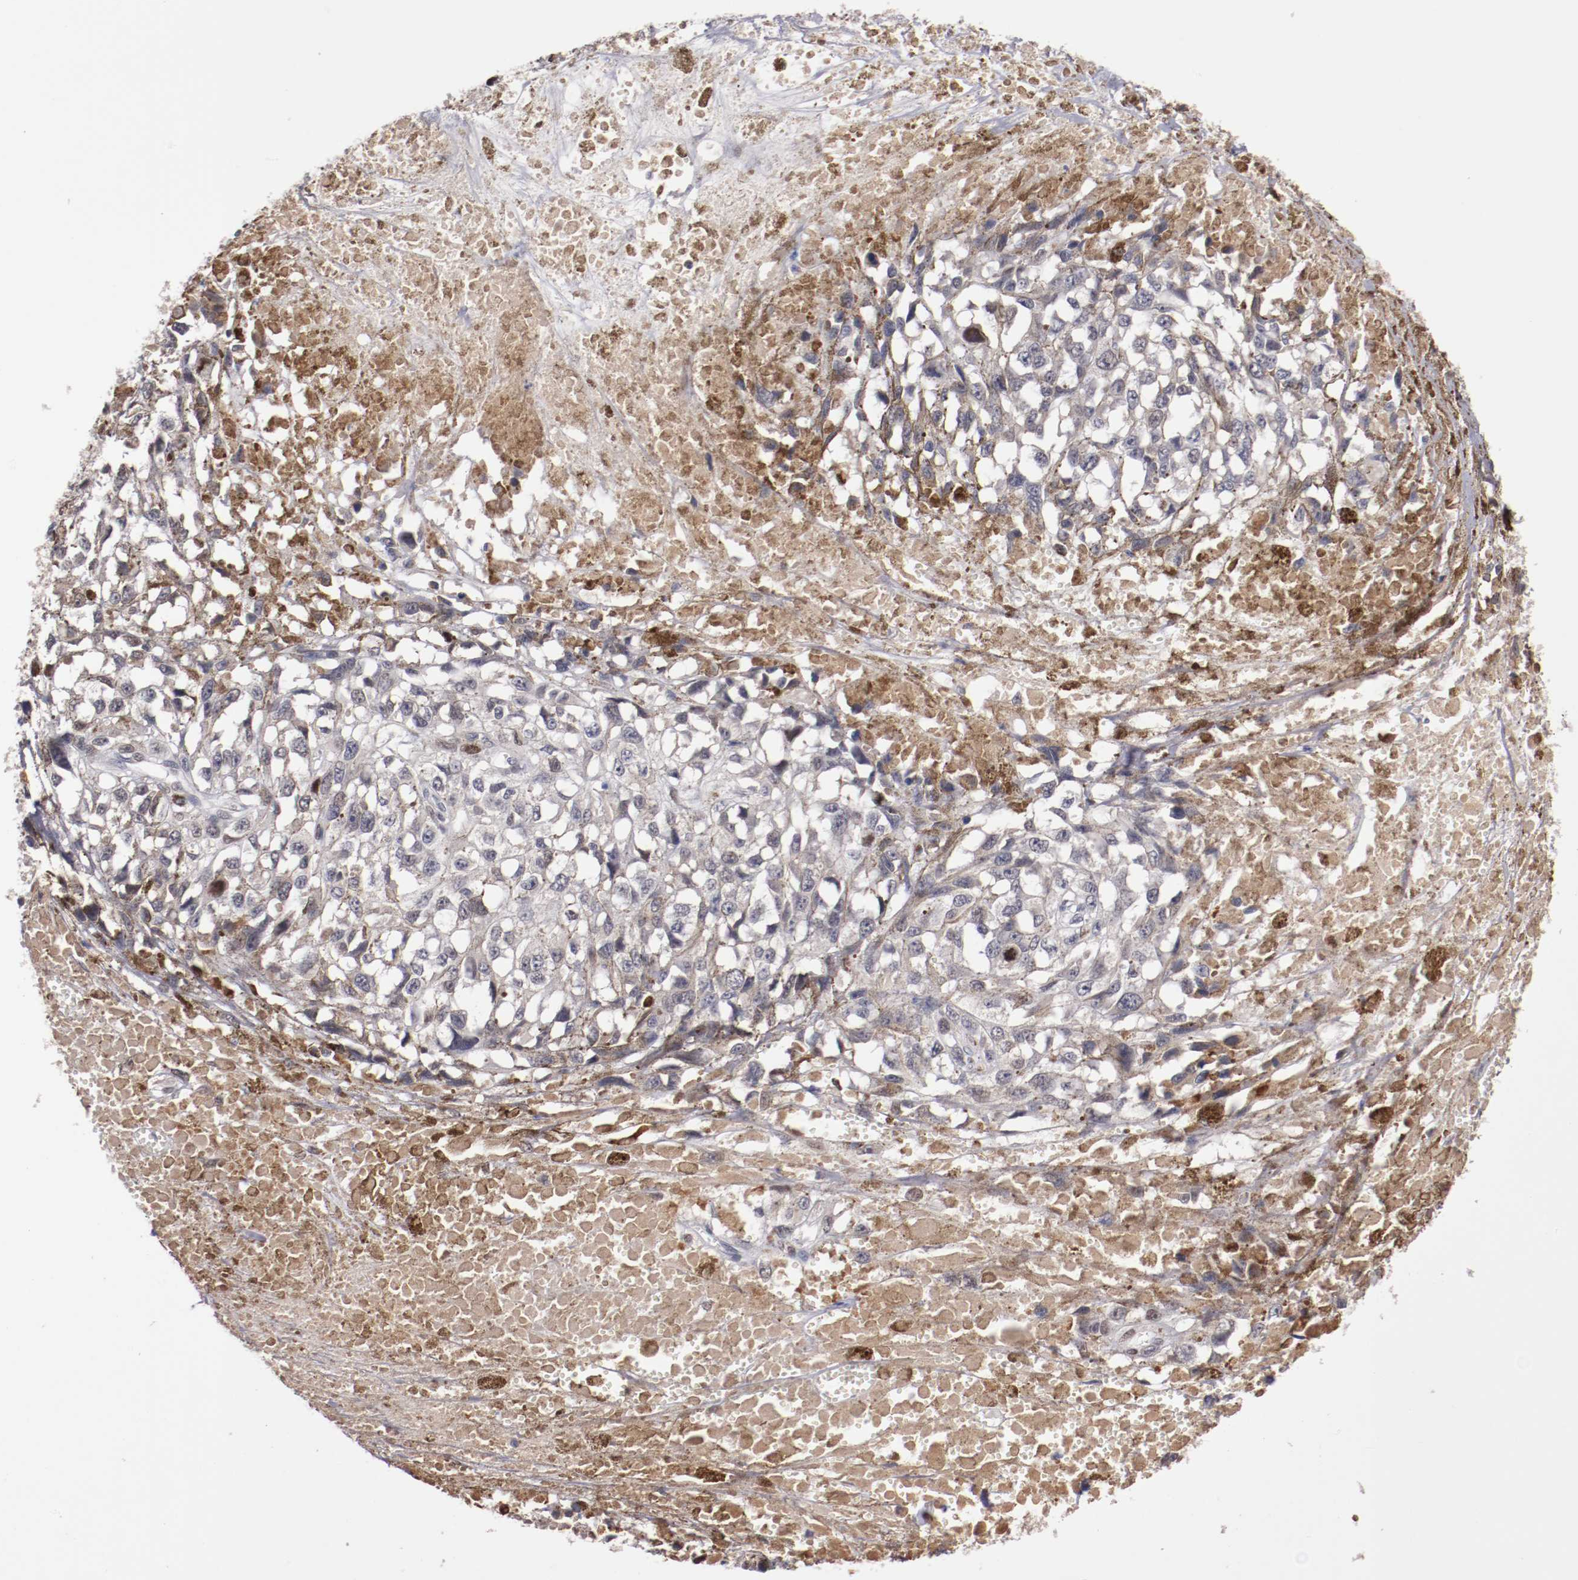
{"staining": {"intensity": "weak", "quantity": "<25%", "location": "cytoplasmic/membranous"}, "tissue": "melanoma", "cell_type": "Tumor cells", "image_type": "cancer", "snomed": [{"axis": "morphology", "description": "Malignant melanoma, Metastatic site"}, {"axis": "topography", "description": "Lymph node"}], "caption": "DAB (3,3'-diaminobenzidine) immunohistochemical staining of human malignant melanoma (metastatic site) demonstrates no significant staining in tumor cells.", "gene": "FAM81A", "patient": {"sex": "male", "age": 59}}